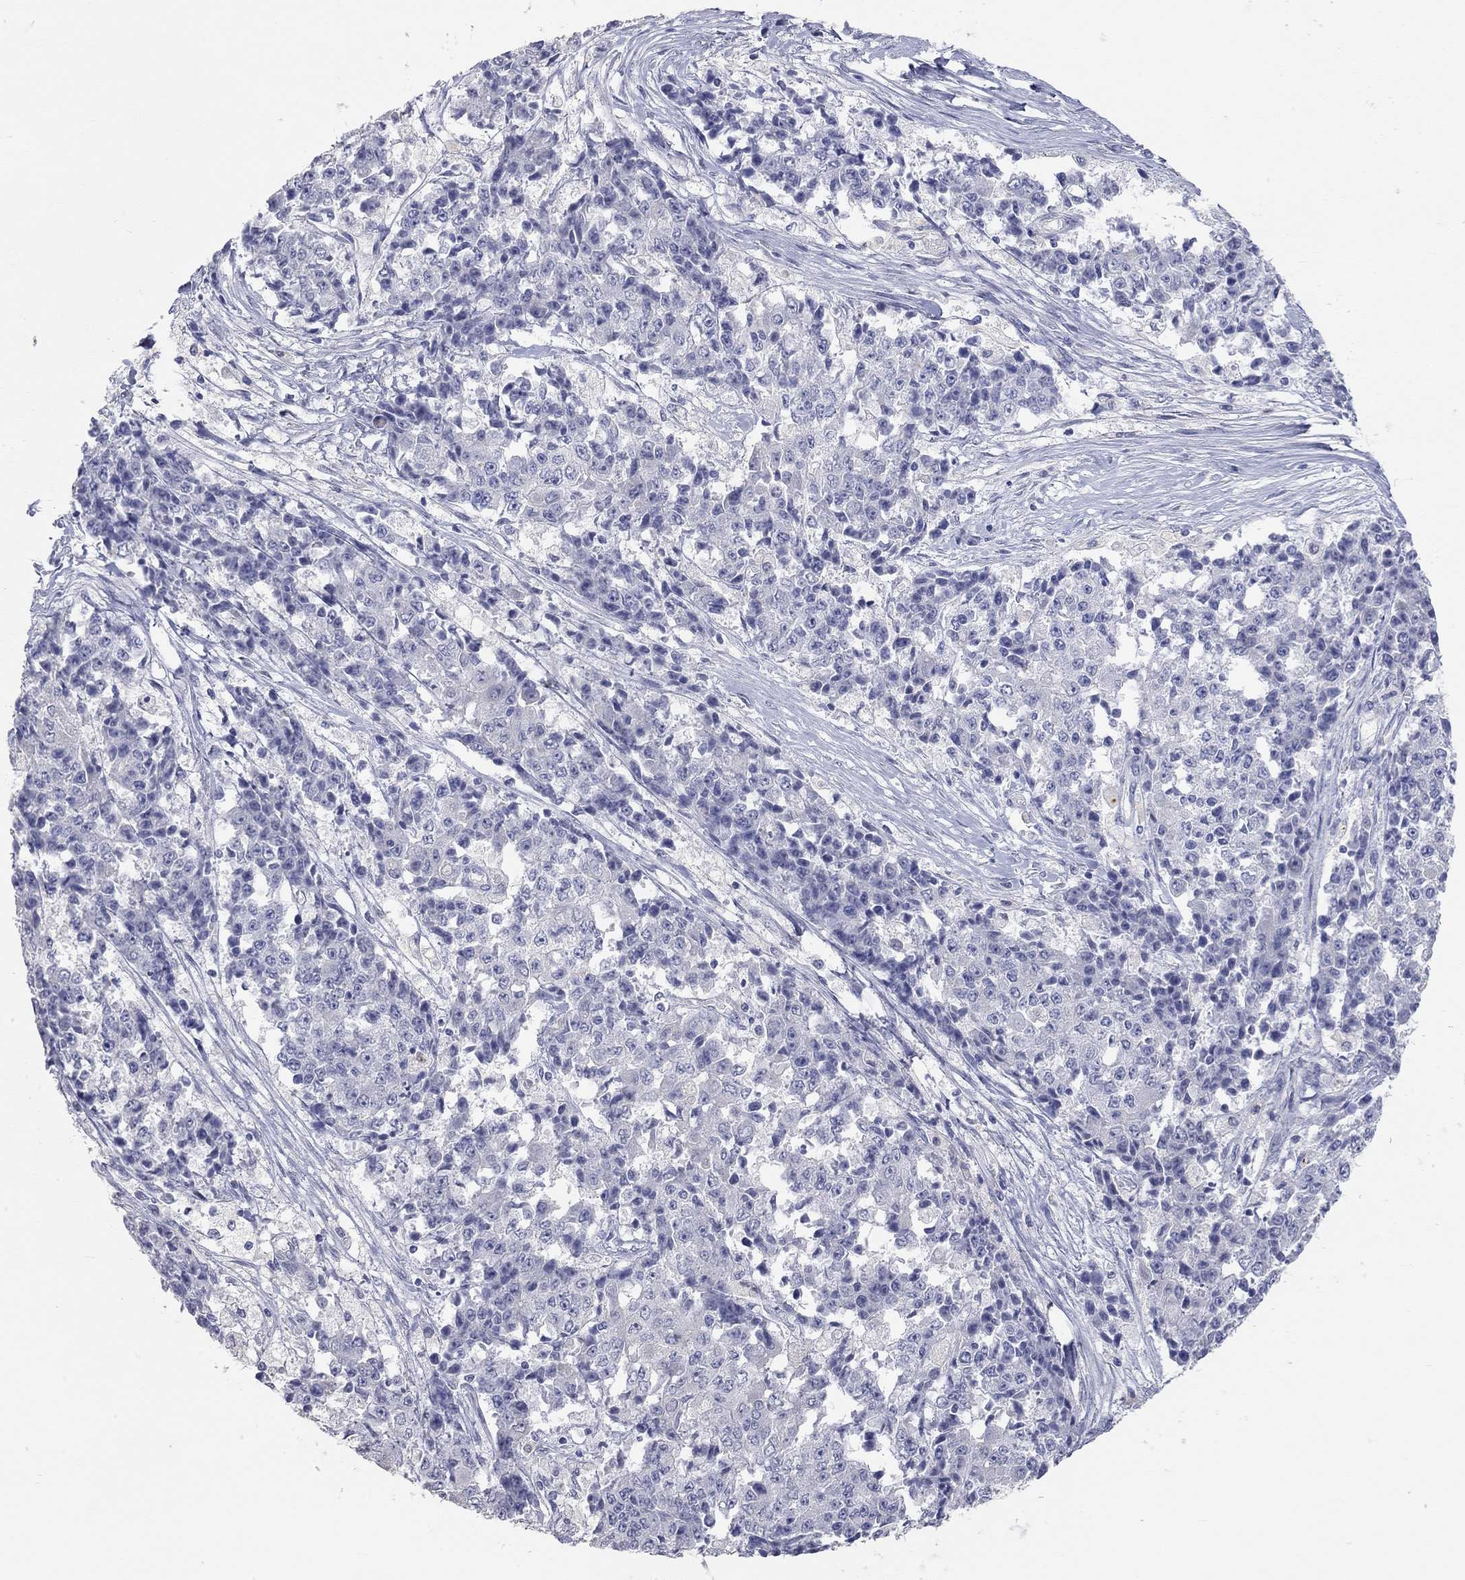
{"staining": {"intensity": "negative", "quantity": "none", "location": "none"}, "tissue": "ovarian cancer", "cell_type": "Tumor cells", "image_type": "cancer", "snomed": [{"axis": "morphology", "description": "Carcinoma, endometroid"}, {"axis": "topography", "description": "Ovary"}], "caption": "Immunohistochemistry (IHC) micrograph of human endometroid carcinoma (ovarian) stained for a protein (brown), which exhibits no expression in tumor cells.", "gene": "PAPSS2", "patient": {"sex": "female", "age": 42}}